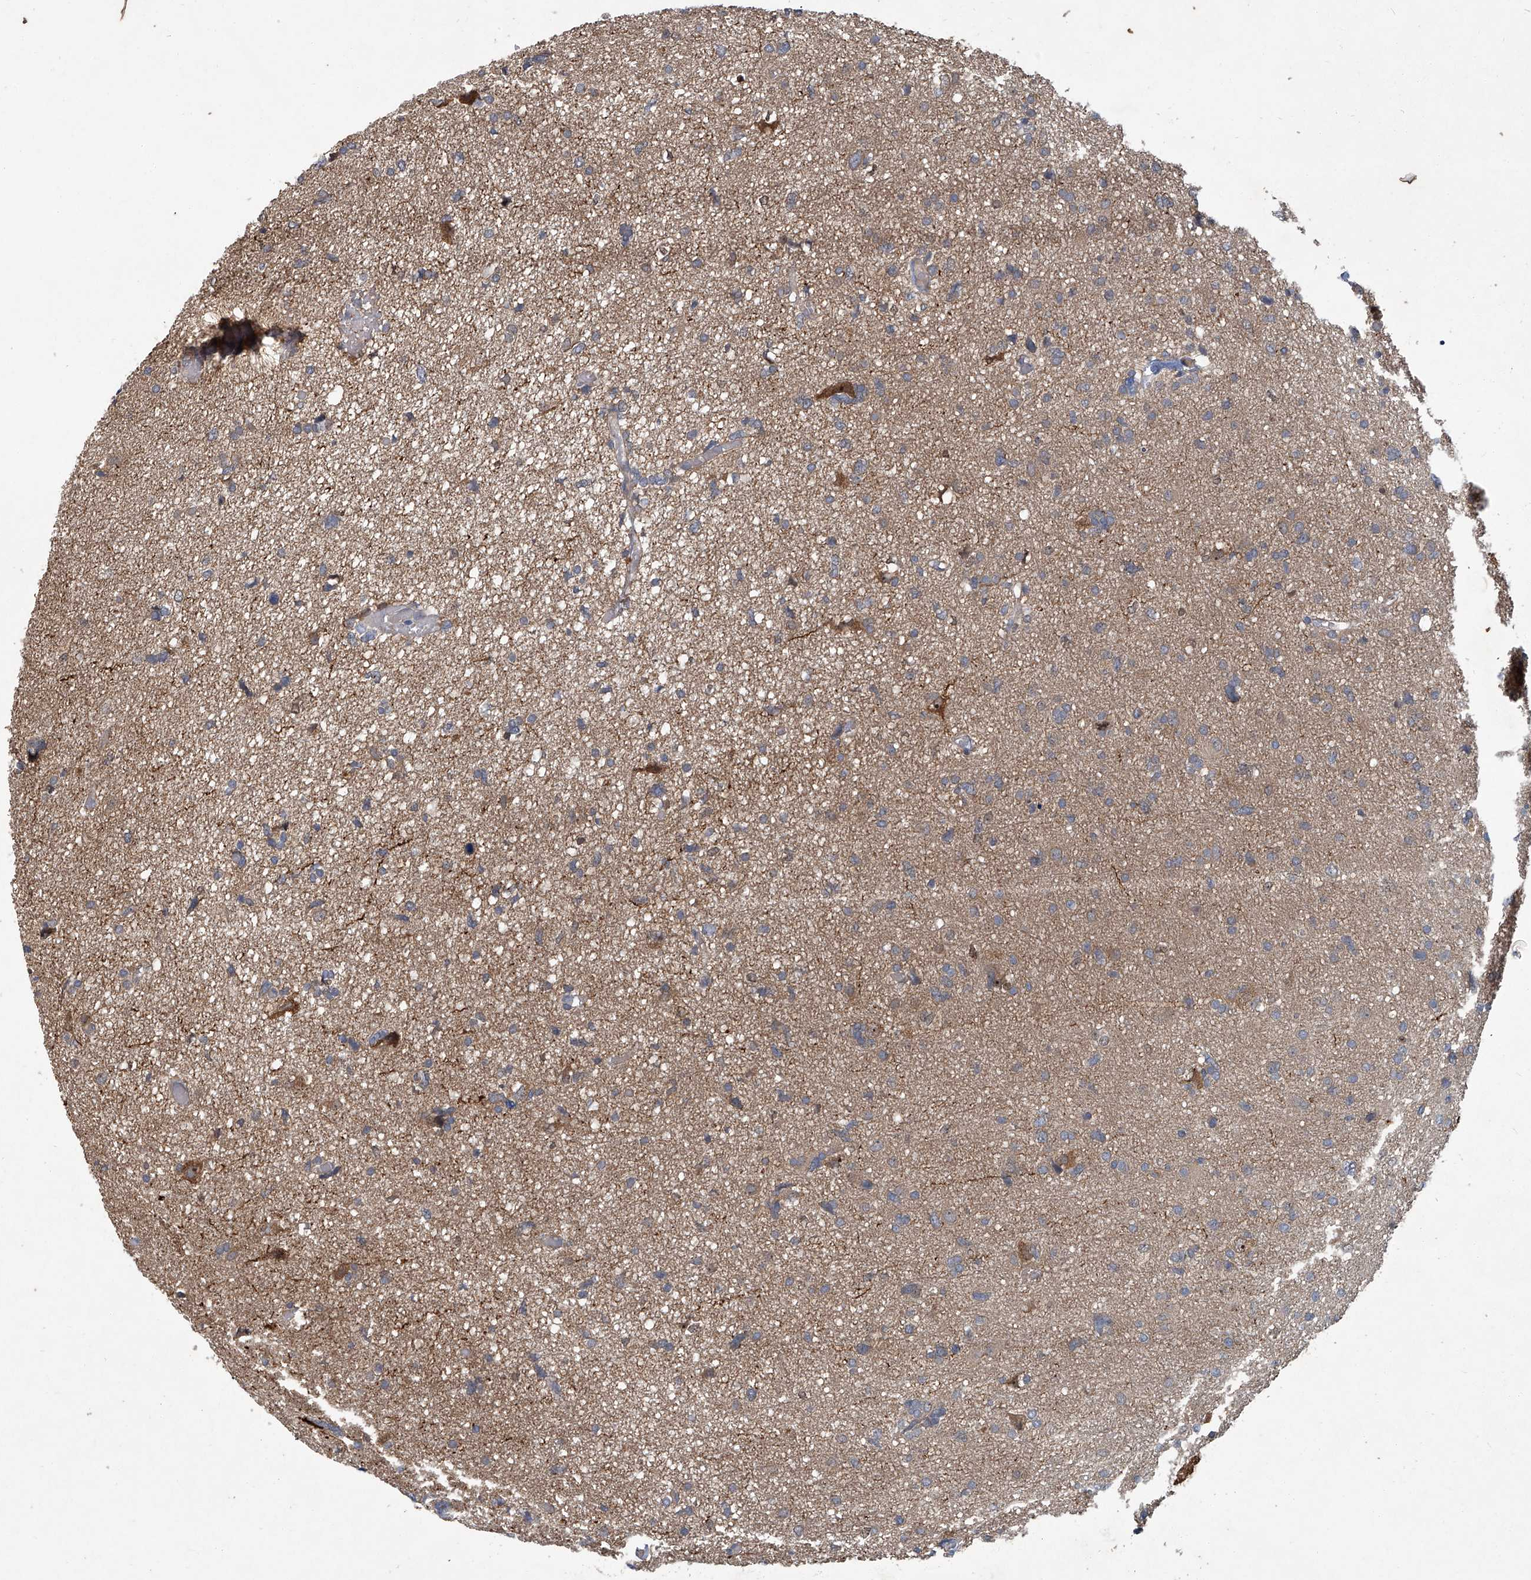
{"staining": {"intensity": "weak", "quantity": "25%-75%", "location": "cytoplasmic/membranous"}, "tissue": "glioma", "cell_type": "Tumor cells", "image_type": "cancer", "snomed": [{"axis": "morphology", "description": "Glioma, malignant, High grade"}, {"axis": "topography", "description": "Brain"}], "caption": "Protein expression analysis of glioma reveals weak cytoplasmic/membranous staining in approximately 25%-75% of tumor cells.", "gene": "ANKRD34A", "patient": {"sex": "female", "age": 59}}